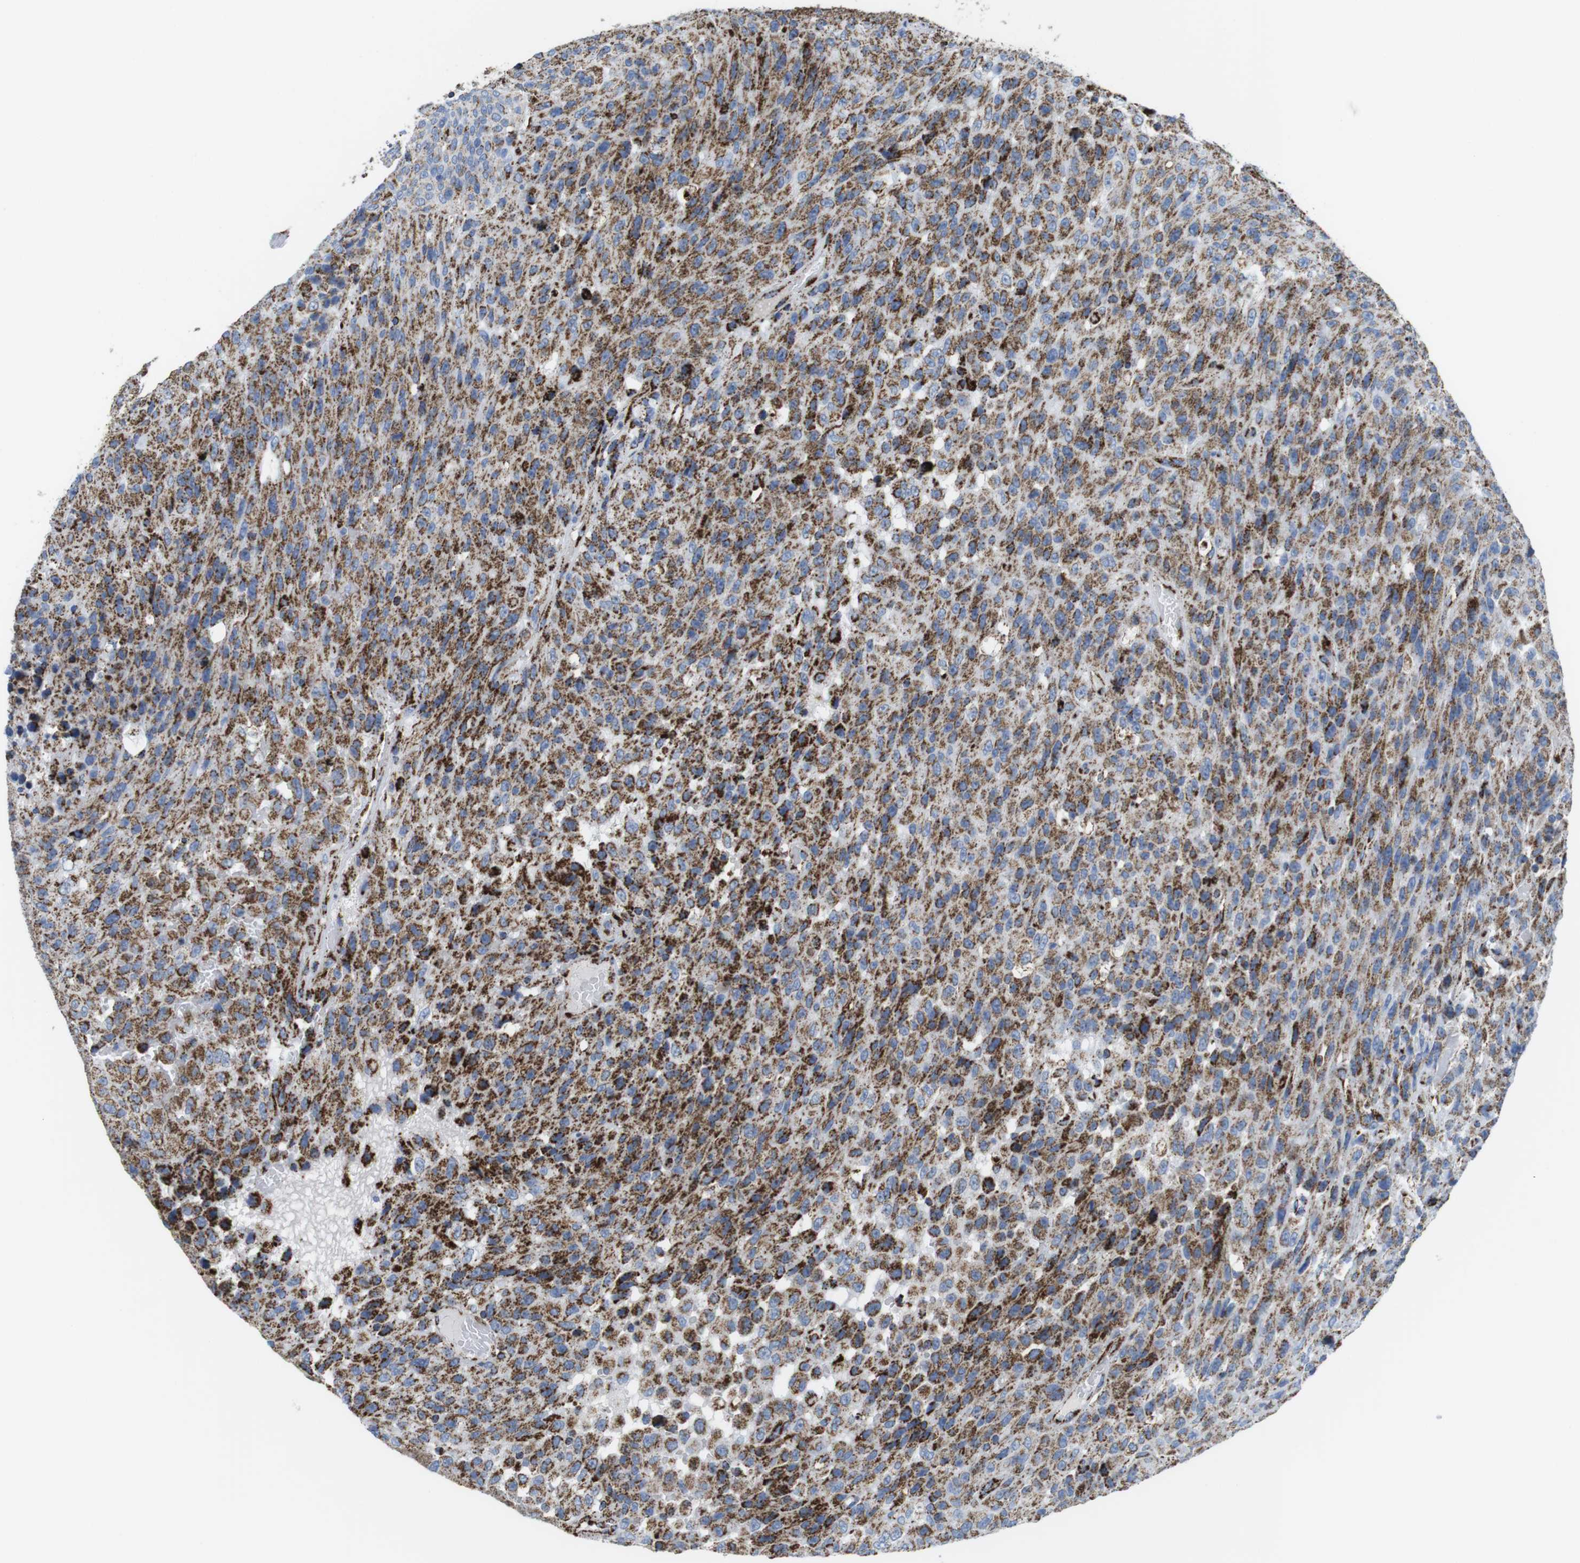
{"staining": {"intensity": "moderate", "quantity": ">75%", "location": "cytoplasmic/membranous"}, "tissue": "urothelial cancer", "cell_type": "Tumor cells", "image_type": "cancer", "snomed": [{"axis": "morphology", "description": "Urothelial carcinoma, High grade"}, {"axis": "topography", "description": "Urinary bladder"}], "caption": "Approximately >75% of tumor cells in urothelial cancer show moderate cytoplasmic/membranous protein positivity as visualized by brown immunohistochemical staining.", "gene": "ATP5PO", "patient": {"sex": "male", "age": 66}}